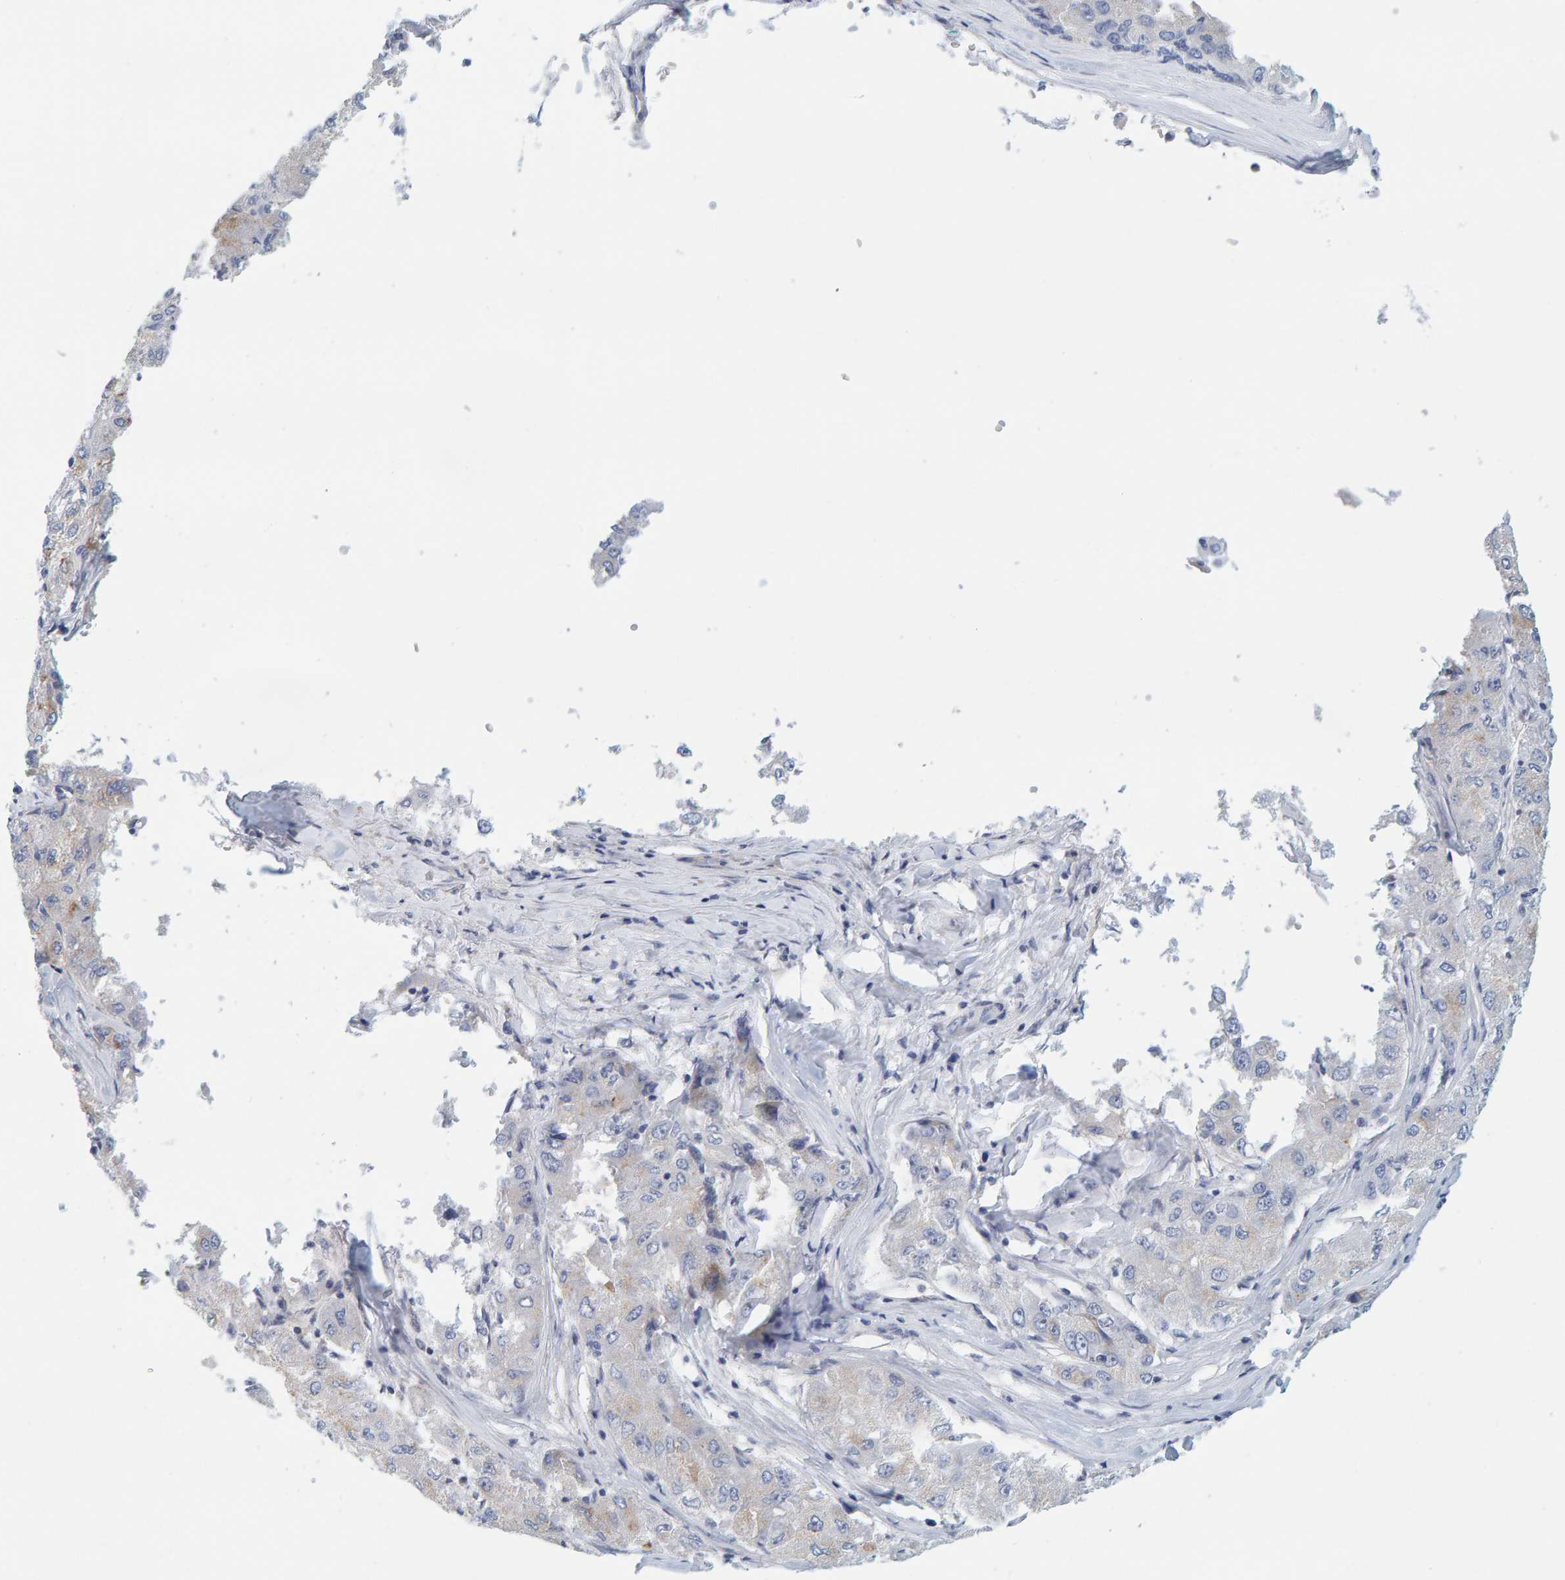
{"staining": {"intensity": "negative", "quantity": "none", "location": "none"}, "tissue": "liver cancer", "cell_type": "Tumor cells", "image_type": "cancer", "snomed": [{"axis": "morphology", "description": "Carcinoma, Hepatocellular, NOS"}, {"axis": "topography", "description": "Liver"}], "caption": "This micrograph is of hepatocellular carcinoma (liver) stained with immunohistochemistry to label a protein in brown with the nuclei are counter-stained blue. There is no positivity in tumor cells. The staining was performed using DAB (3,3'-diaminobenzidine) to visualize the protein expression in brown, while the nuclei were stained in blue with hematoxylin (Magnification: 20x).", "gene": "MOG", "patient": {"sex": "male", "age": 80}}